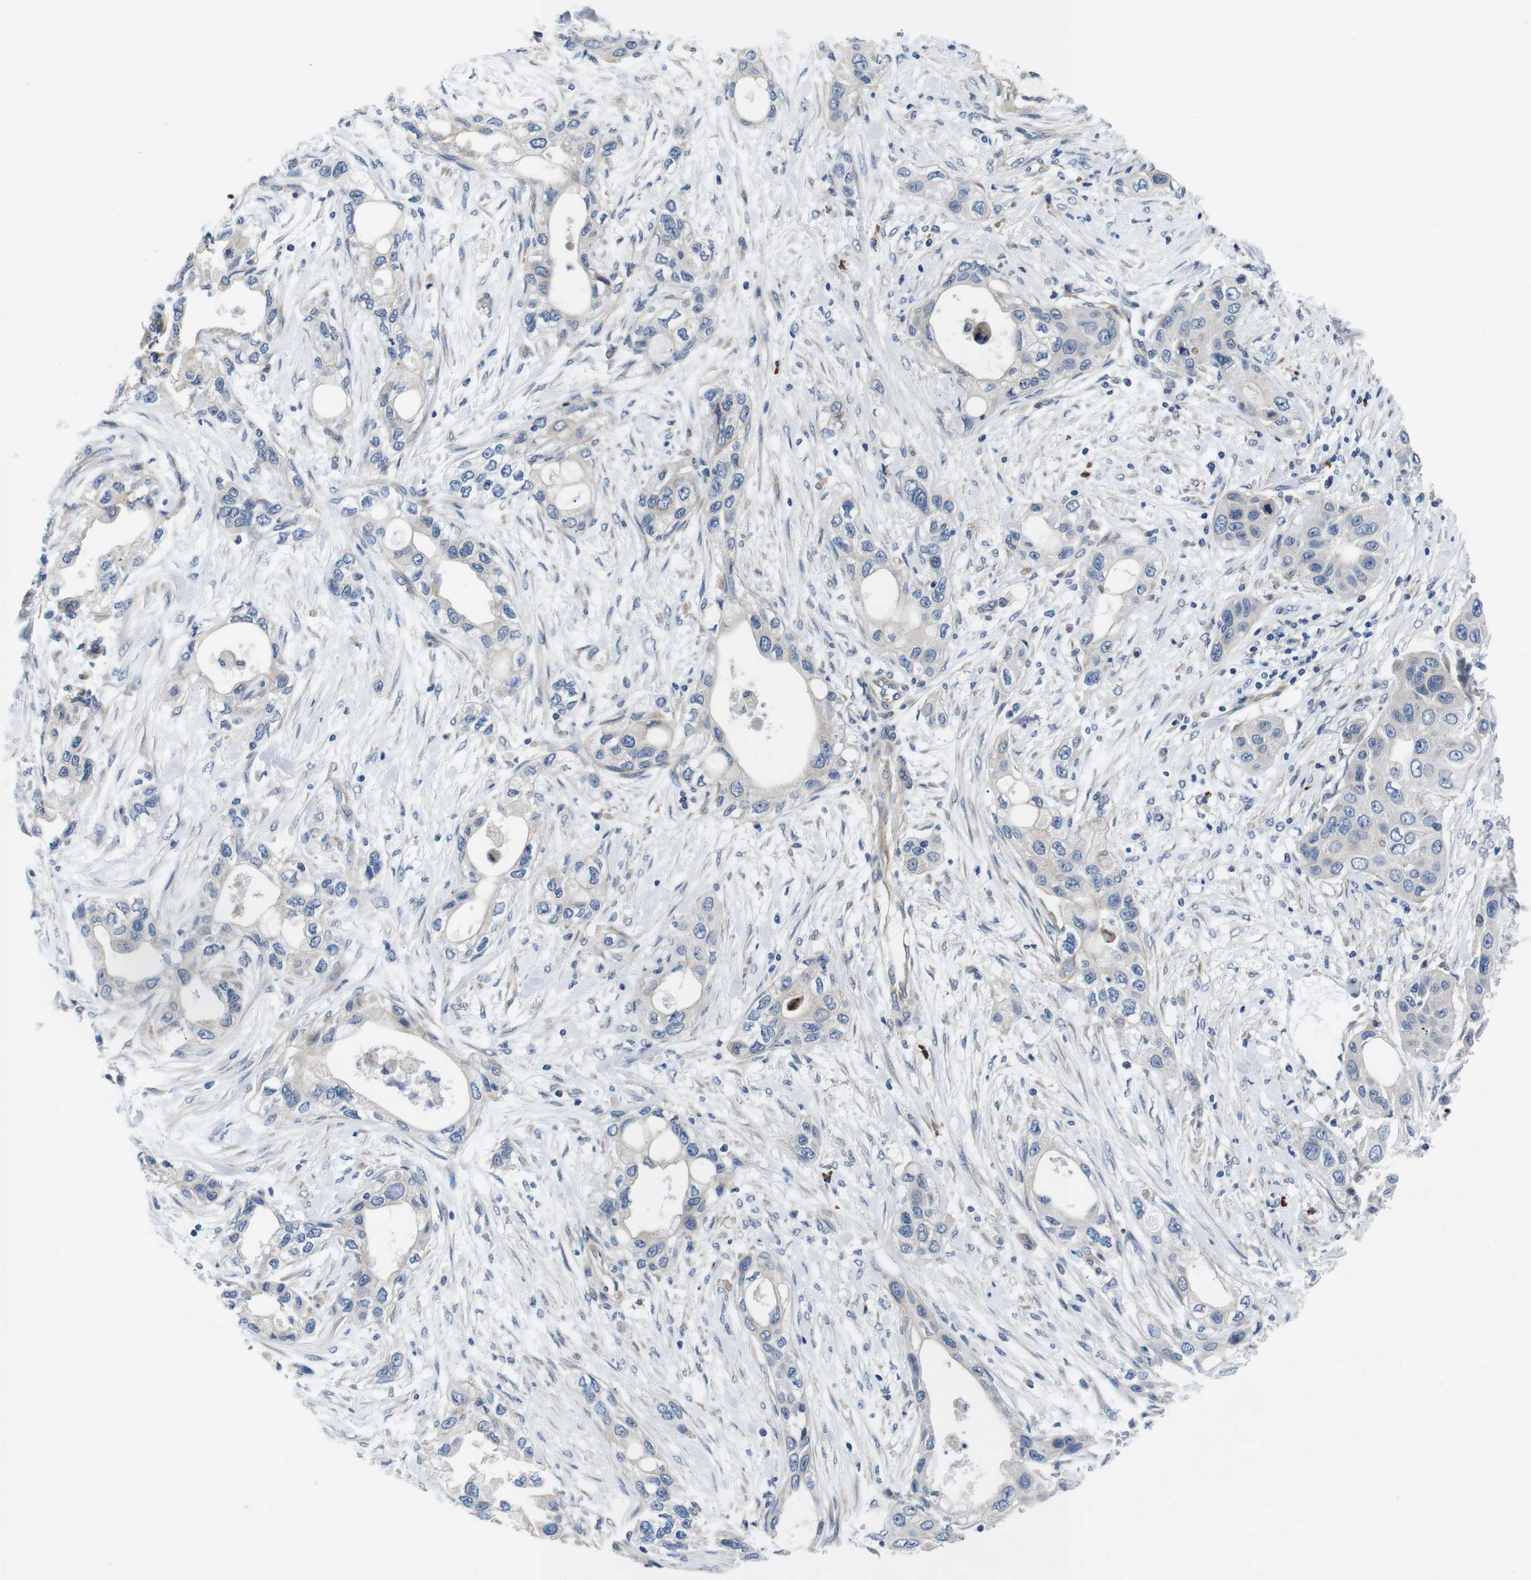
{"staining": {"intensity": "weak", "quantity": "<25%", "location": "cytoplasmic/membranous"}, "tissue": "pancreatic cancer", "cell_type": "Tumor cells", "image_type": "cancer", "snomed": [{"axis": "morphology", "description": "Adenocarcinoma, NOS"}, {"axis": "topography", "description": "Pancreas"}], "caption": "Immunohistochemical staining of human pancreatic cancer (adenocarcinoma) demonstrates no significant positivity in tumor cells.", "gene": "JAK1", "patient": {"sex": "female", "age": 70}}